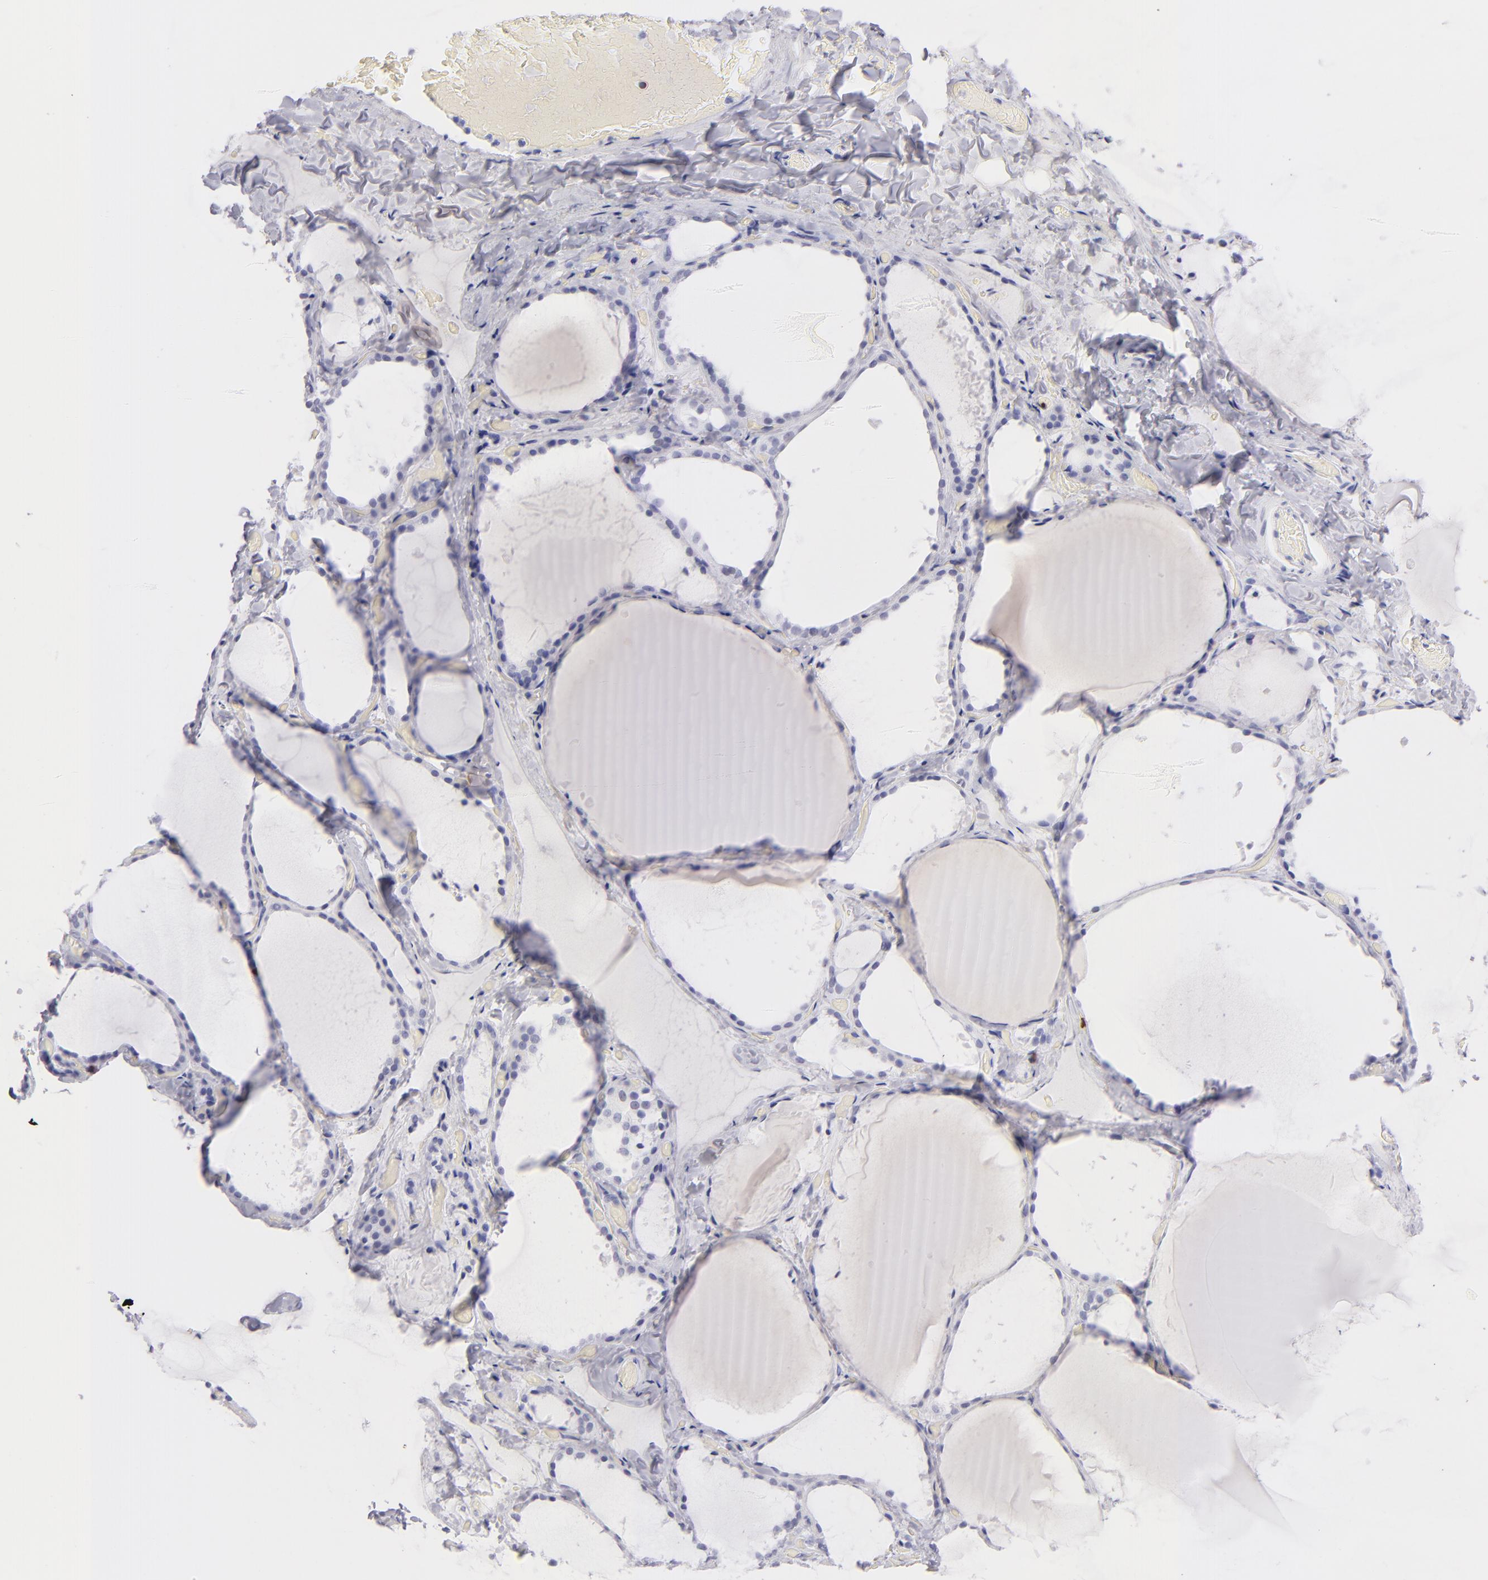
{"staining": {"intensity": "negative", "quantity": "none", "location": "none"}, "tissue": "thyroid gland", "cell_type": "Glandular cells", "image_type": "normal", "snomed": [{"axis": "morphology", "description": "Normal tissue, NOS"}, {"axis": "topography", "description": "Thyroid gland"}], "caption": "DAB immunohistochemical staining of benign human thyroid gland demonstrates no significant positivity in glandular cells.", "gene": "PRF1", "patient": {"sex": "female", "age": 22}}